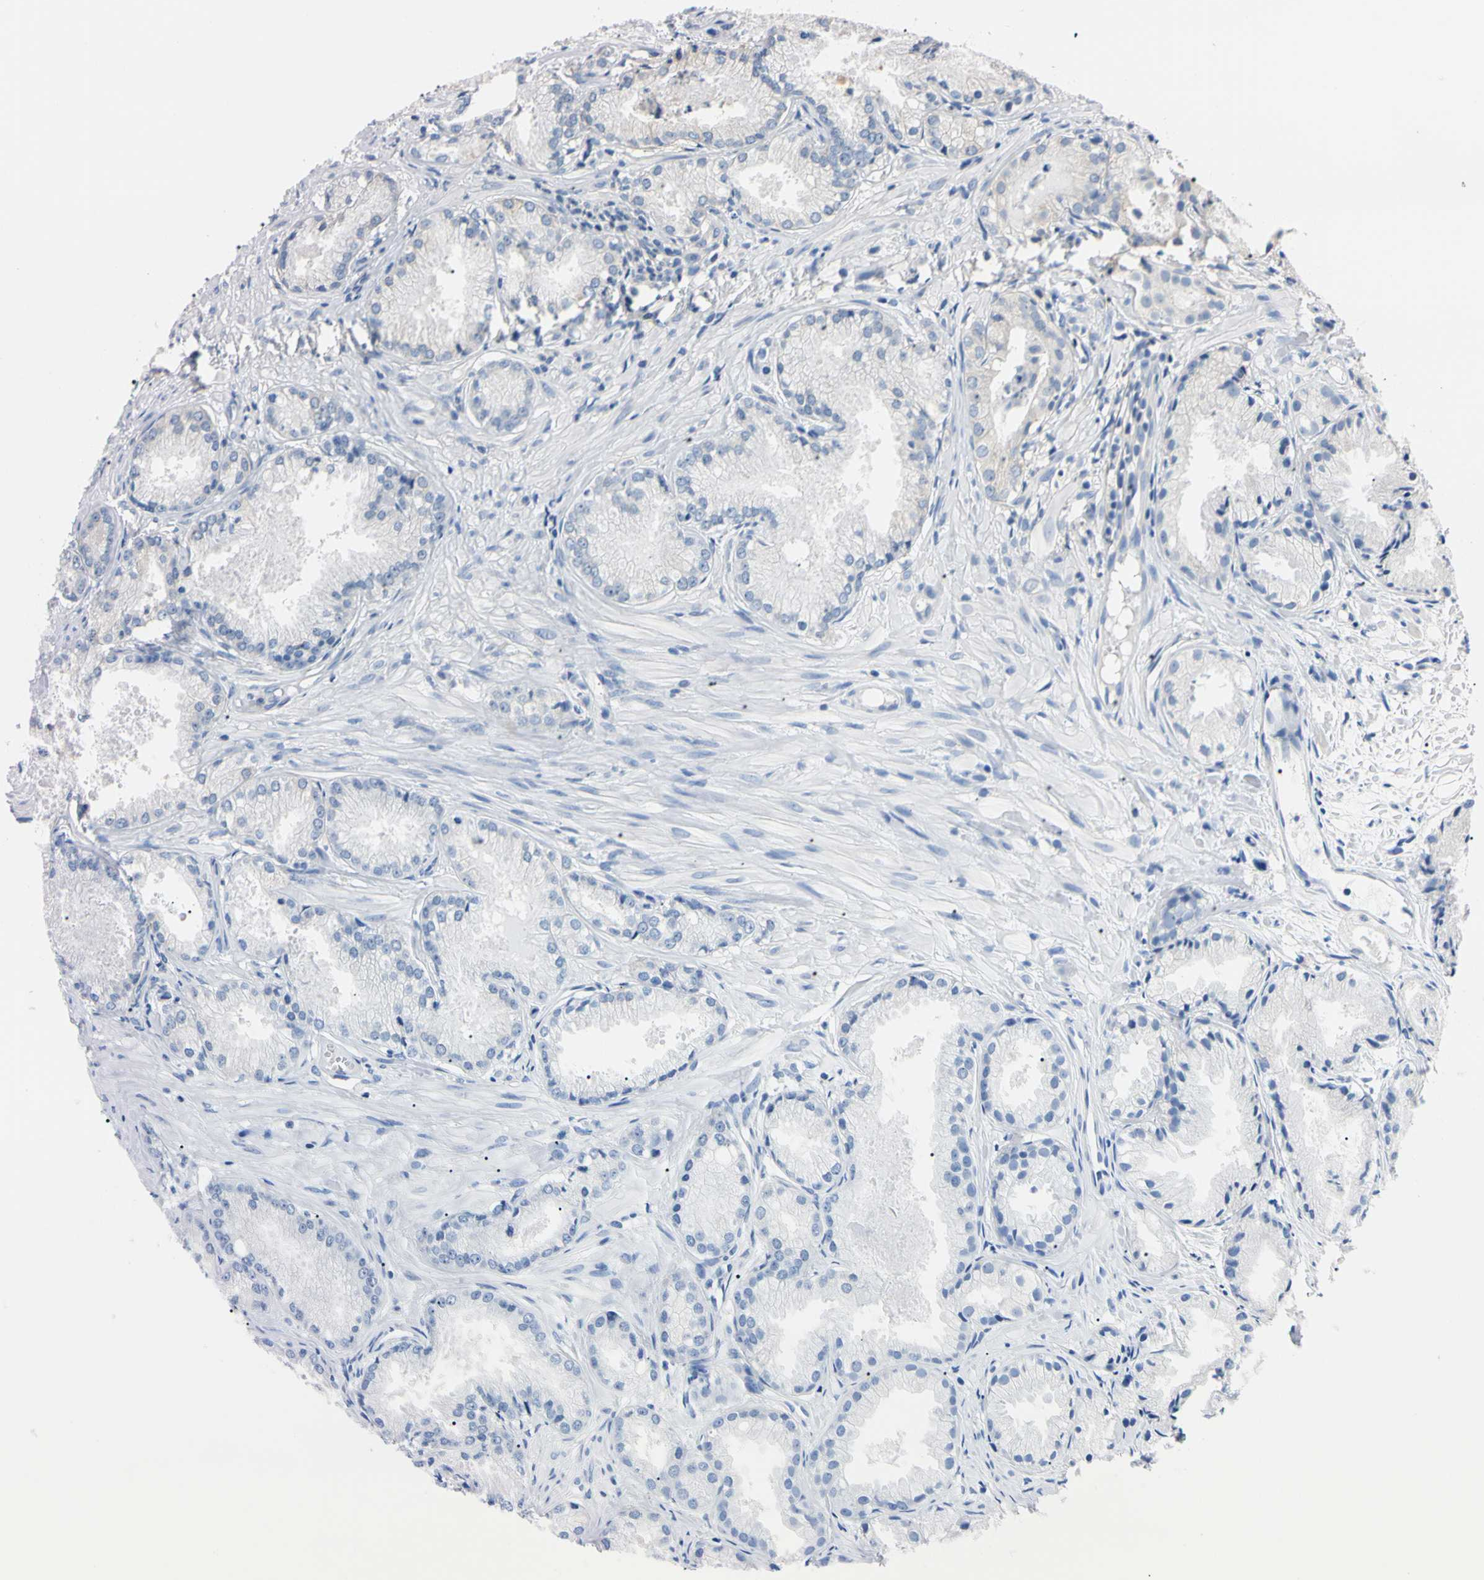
{"staining": {"intensity": "negative", "quantity": "none", "location": "none"}, "tissue": "prostate cancer", "cell_type": "Tumor cells", "image_type": "cancer", "snomed": [{"axis": "morphology", "description": "Adenocarcinoma, Low grade"}, {"axis": "topography", "description": "Prostate"}], "caption": "This is an IHC micrograph of prostate cancer. There is no staining in tumor cells.", "gene": "PNKD", "patient": {"sex": "male", "age": 72}}